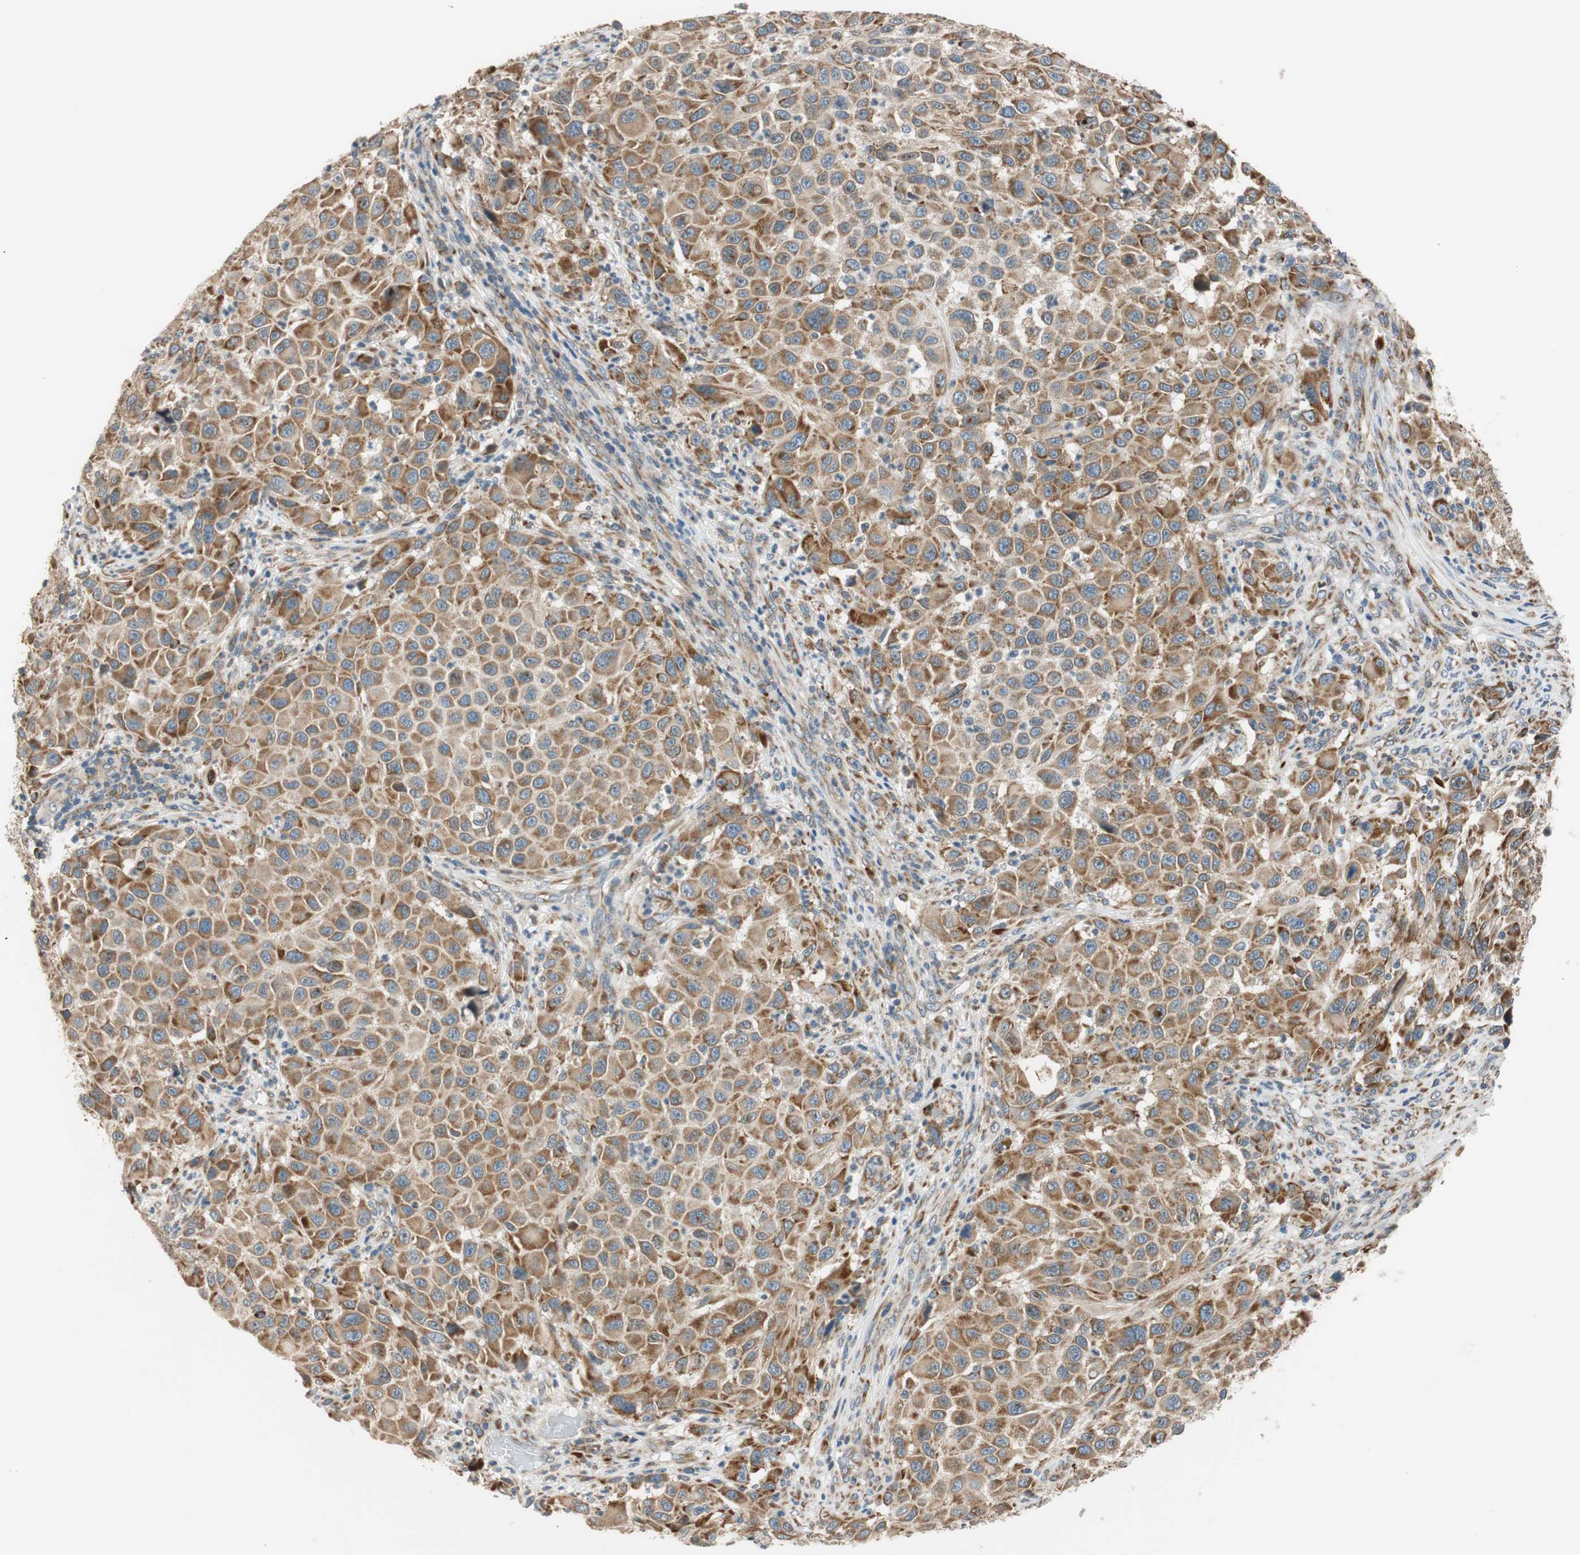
{"staining": {"intensity": "moderate", "quantity": ">75%", "location": "cytoplasmic/membranous"}, "tissue": "melanoma", "cell_type": "Tumor cells", "image_type": "cancer", "snomed": [{"axis": "morphology", "description": "Malignant melanoma, Metastatic site"}, {"axis": "topography", "description": "Lymph node"}], "caption": "IHC (DAB) staining of malignant melanoma (metastatic site) shows moderate cytoplasmic/membranous protein staining in approximately >75% of tumor cells.", "gene": "RPN2", "patient": {"sex": "male", "age": 61}}